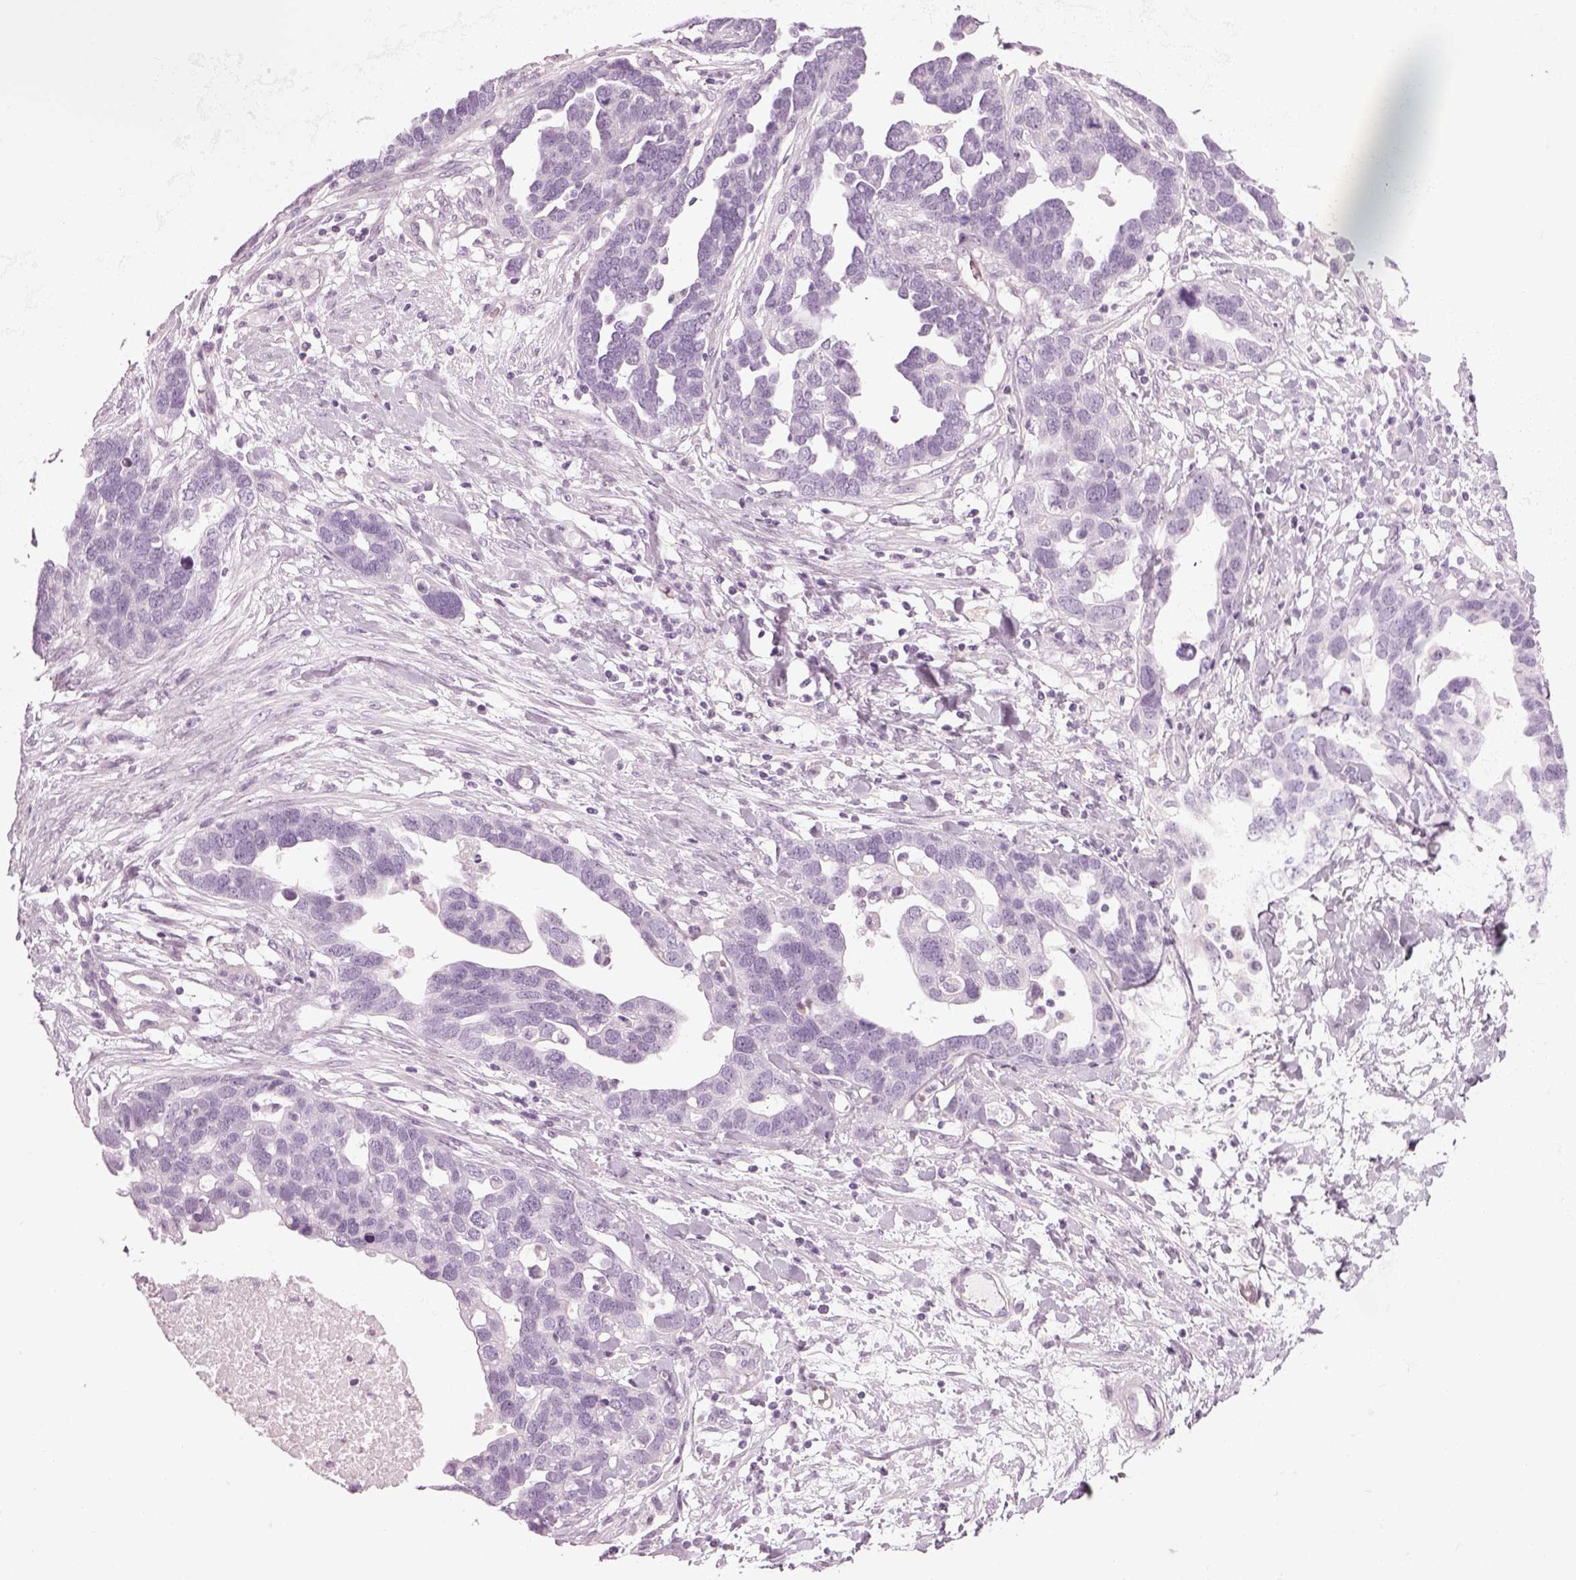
{"staining": {"intensity": "negative", "quantity": "none", "location": "none"}, "tissue": "ovarian cancer", "cell_type": "Tumor cells", "image_type": "cancer", "snomed": [{"axis": "morphology", "description": "Cystadenocarcinoma, serous, NOS"}, {"axis": "topography", "description": "Ovary"}], "caption": "Immunohistochemistry (IHC) of ovarian cancer (serous cystadenocarcinoma) demonstrates no expression in tumor cells. (Stains: DAB immunohistochemistry (IHC) with hematoxylin counter stain, Microscopy: brightfield microscopy at high magnification).", "gene": "GAS2L2", "patient": {"sex": "female", "age": 54}}